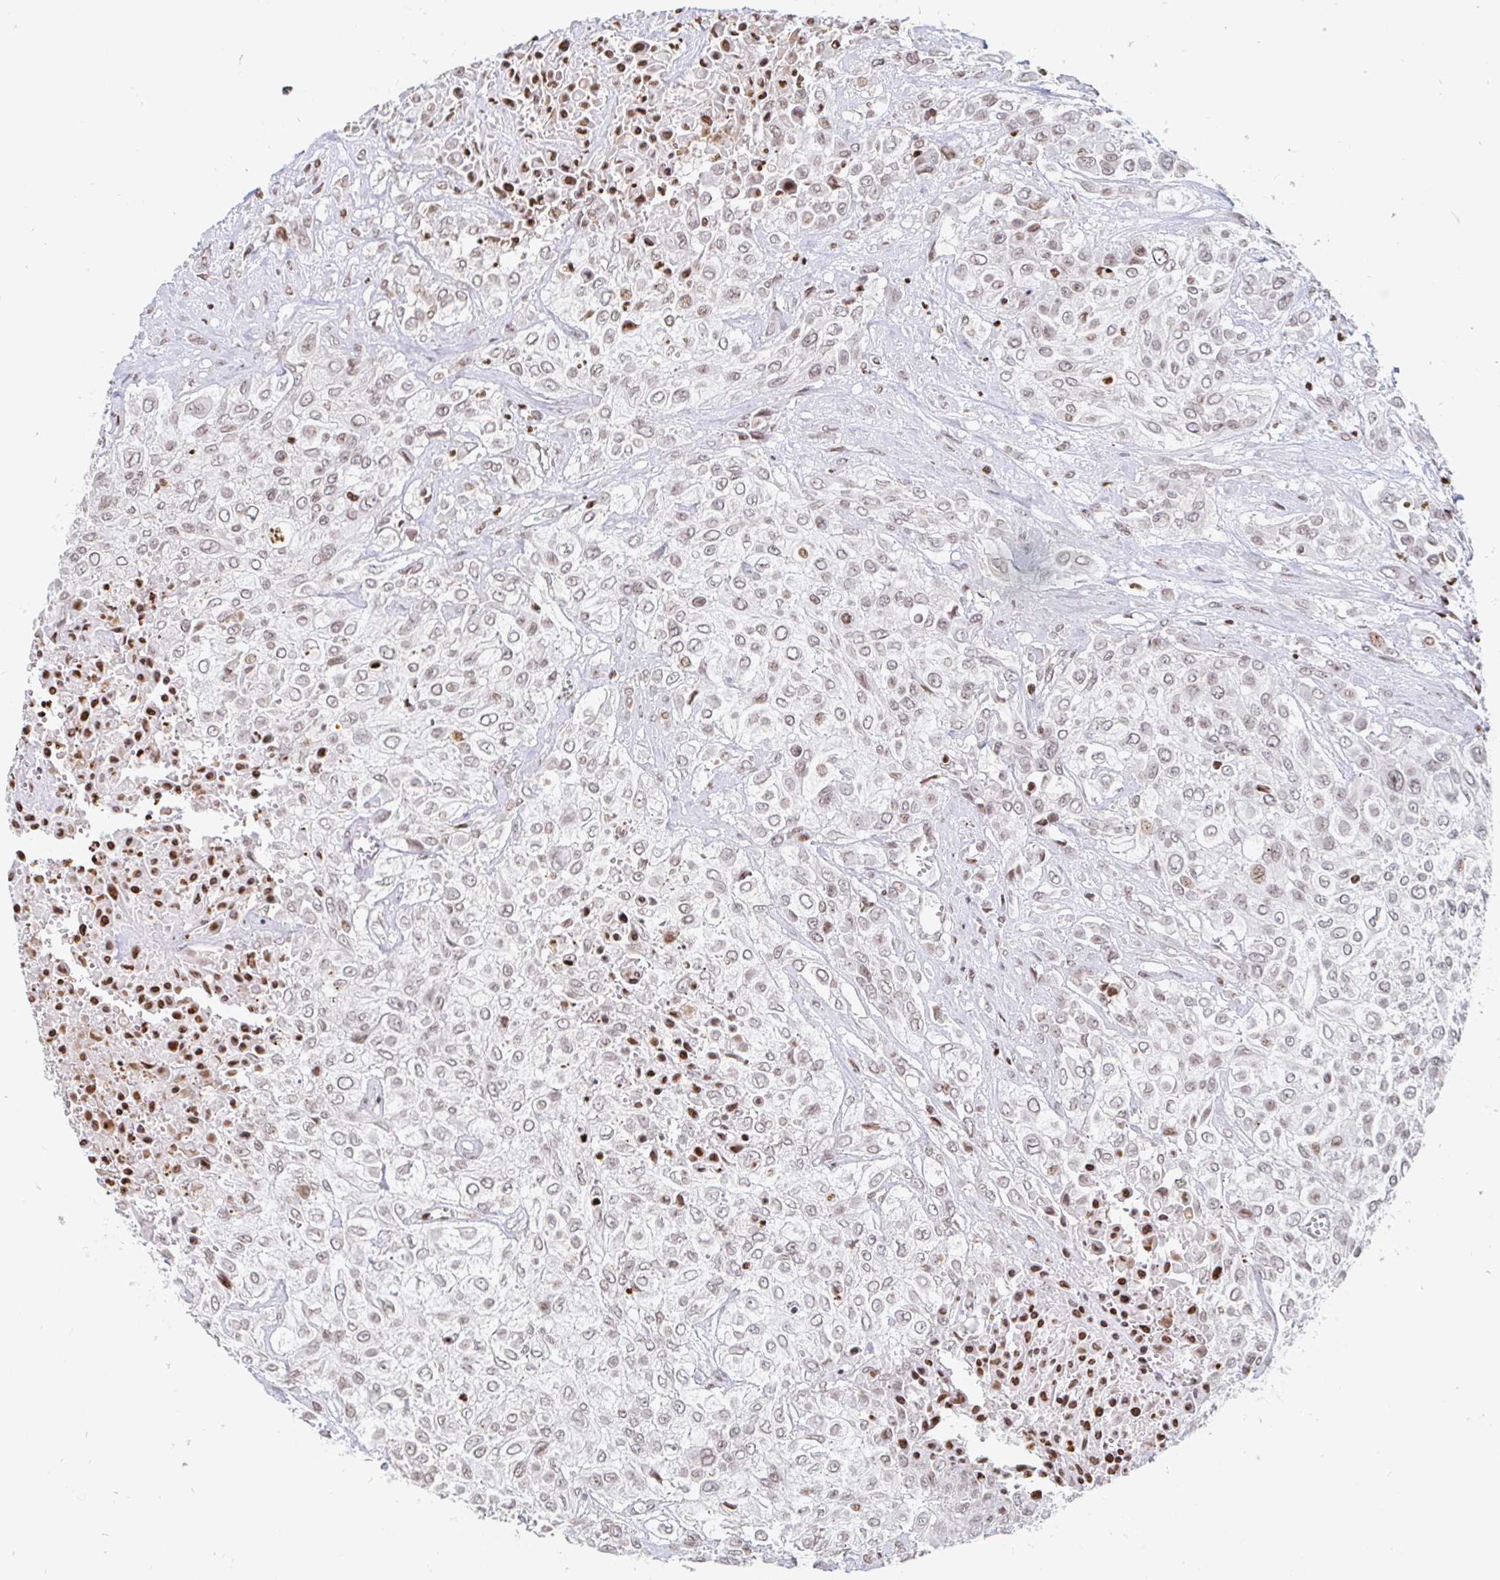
{"staining": {"intensity": "weak", "quantity": "25%-75%", "location": "nuclear"}, "tissue": "urothelial cancer", "cell_type": "Tumor cells", "image_type": "cancer", "snomed": [{"axis": "morphology", "description": "Urothelial carcinoma, High grade"}, {"axis": "topography", "description": "Urinary bladder"}], "caption": "Brown immunohistochemical staining in human urothelial cancer demonstrates weak nuclear expression in about 25%-75% of tumor cells.", "gene": "HOXC10", "patient": {"sex": "male", "age": 57}}